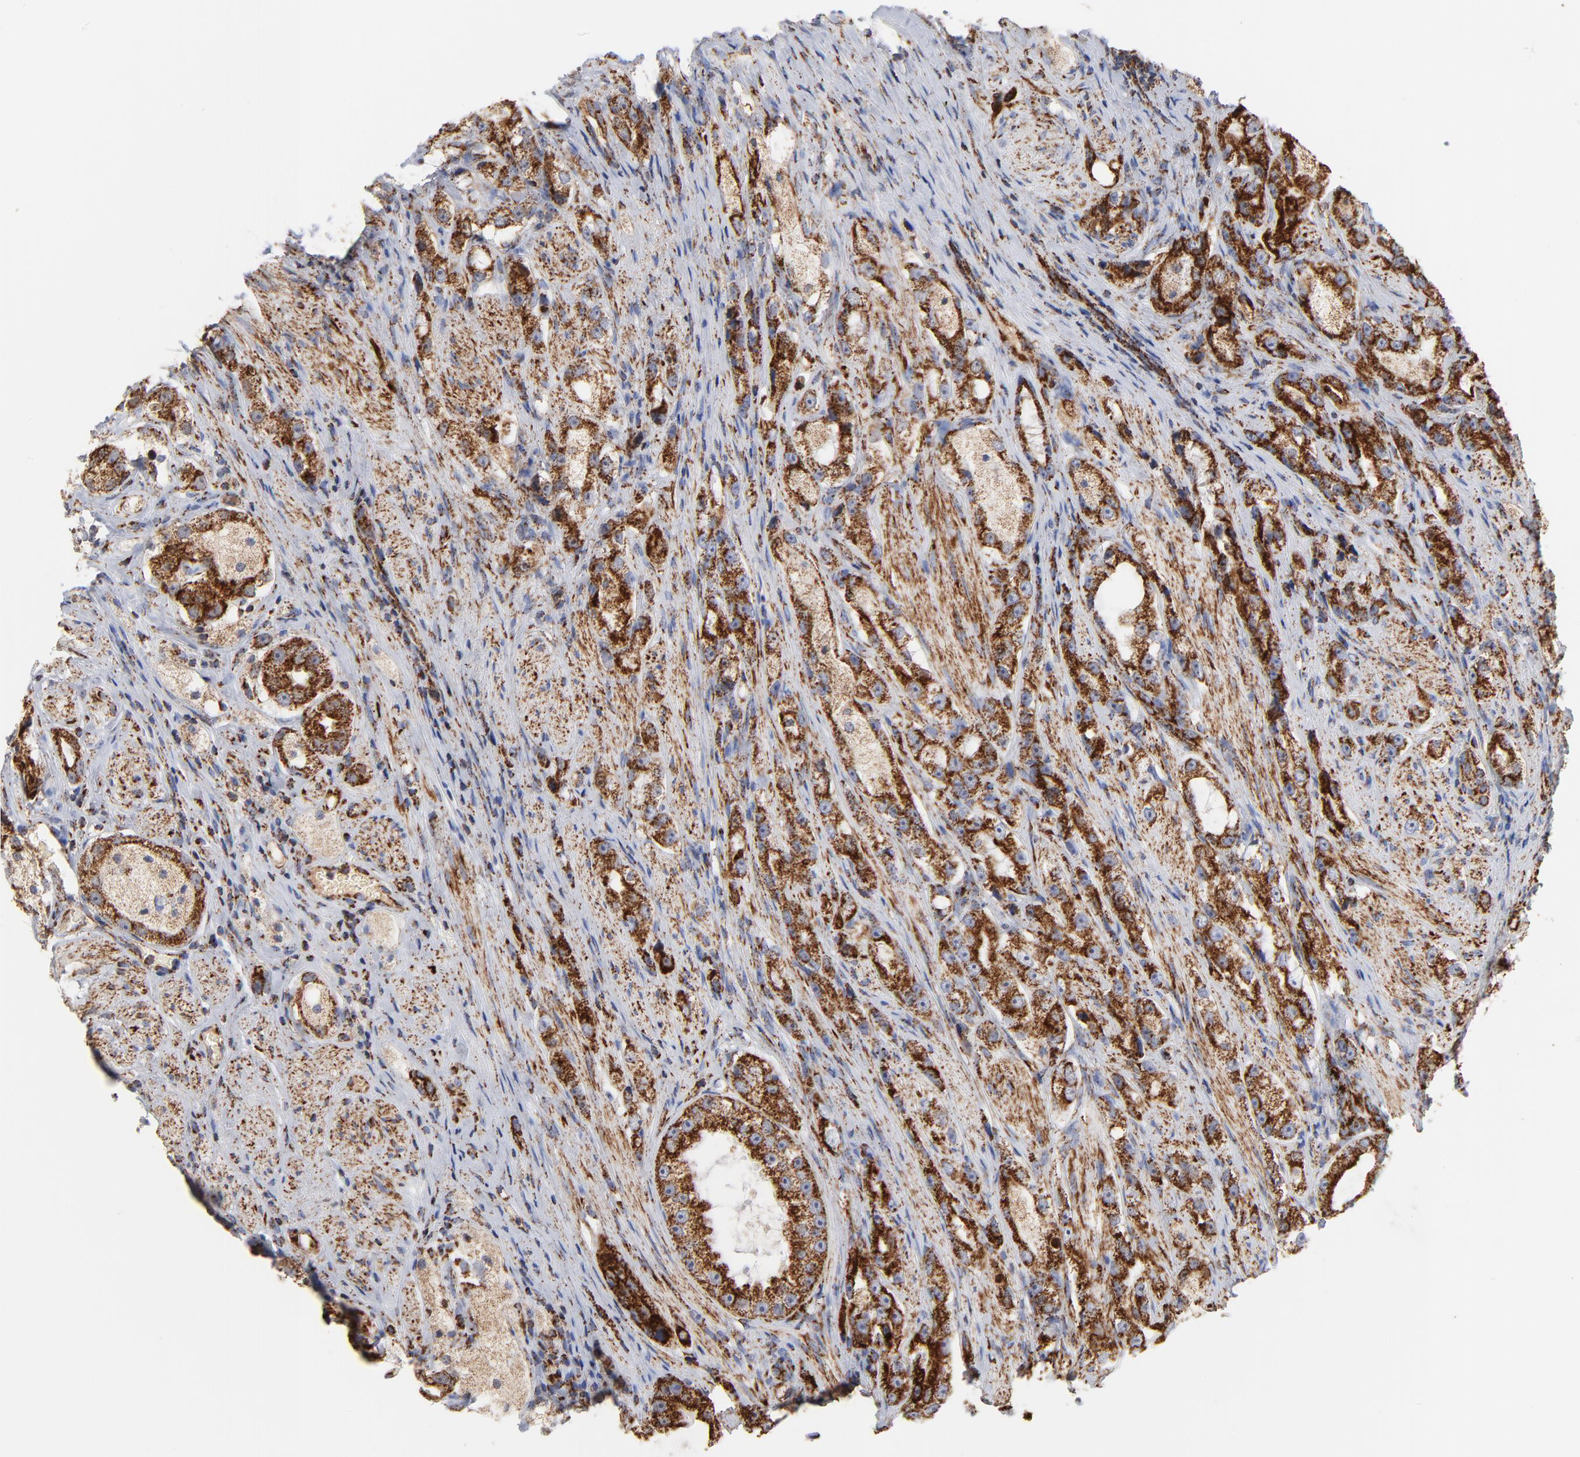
{"staining": {"intensity": "strong", "quantity": ">75%", "location": "cytoplasmic/membranous"}, "tissue": "prostate cancer", "cell_type": "Tumor cells", "image_type": "cancer", "snomed": [{"axis": "morphology", "description": "Adenocarcinoma, High grade"}, {"axis": "topography", "description": "Prostate"}], "caption": "Human prostate adenocarcinoma (high-grade) stained with a brown dye reveals strong cytoplasmic/membranous positive staining in approximately >75% of tumor cells.", "gene": "DIABLO", "patient": {"sex": "male", "age": 63}}